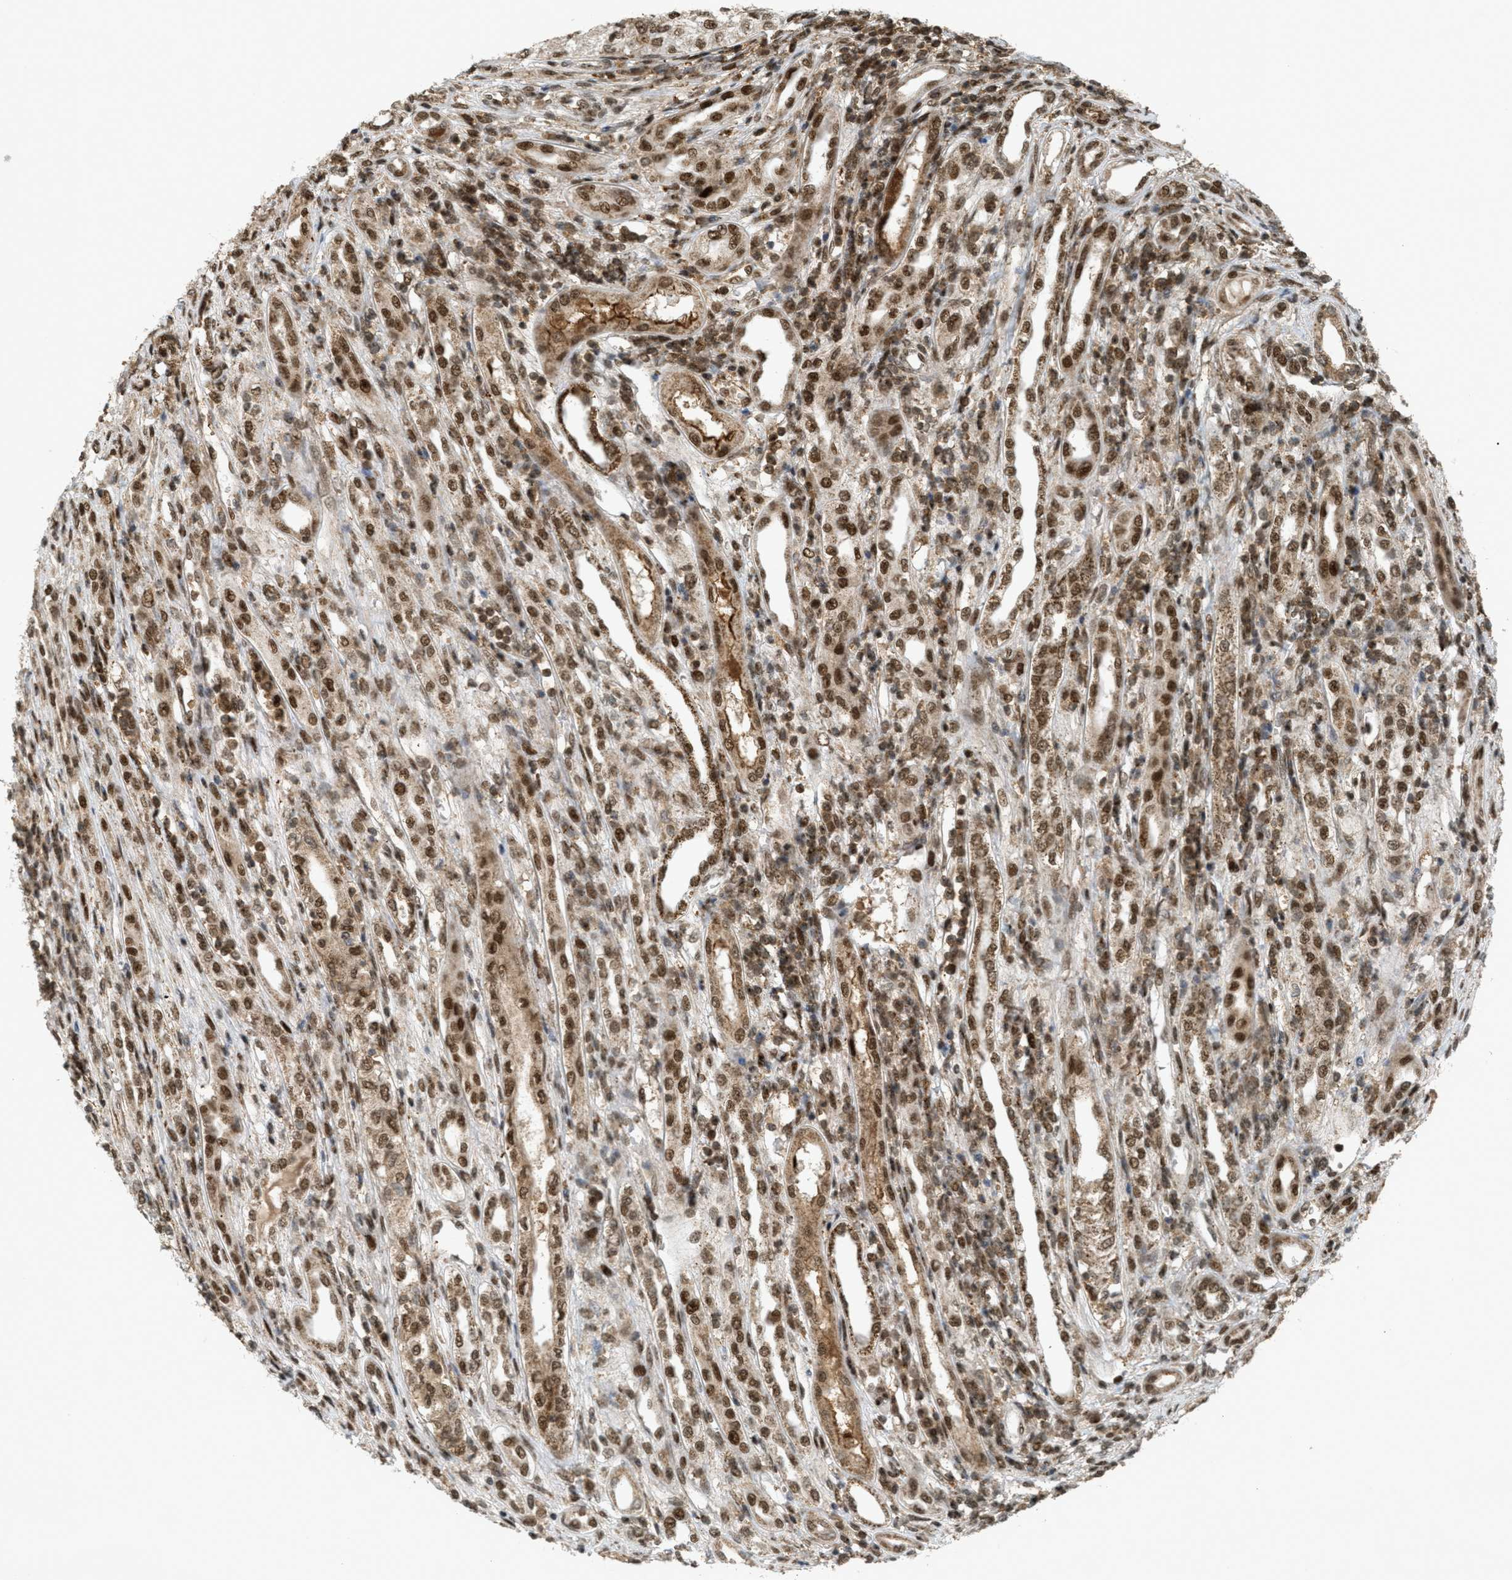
{"staining": {"intensity": "strong", "quantity": ">75%", "location": "cytoplasmic/membranous,nuclear"}, "tissue": "renal cancer", "cell_type": "Tumor cells", "image_type": "cancer", "snomed": [{"axis": "morphology", "description": "Adenocarcinoma, NOS"}, {"axis": "topography", "description": "Kidney"}], "caption": "The micrograph shows immunohistochemical staining of adenocarcinoma (renal). There is strong cytoplasmic/membranous and nuclear staining is identified in approximately >75% of tumor cells.", "gene": "TLK1", "patient": {"sex": "female", "age": 54}}